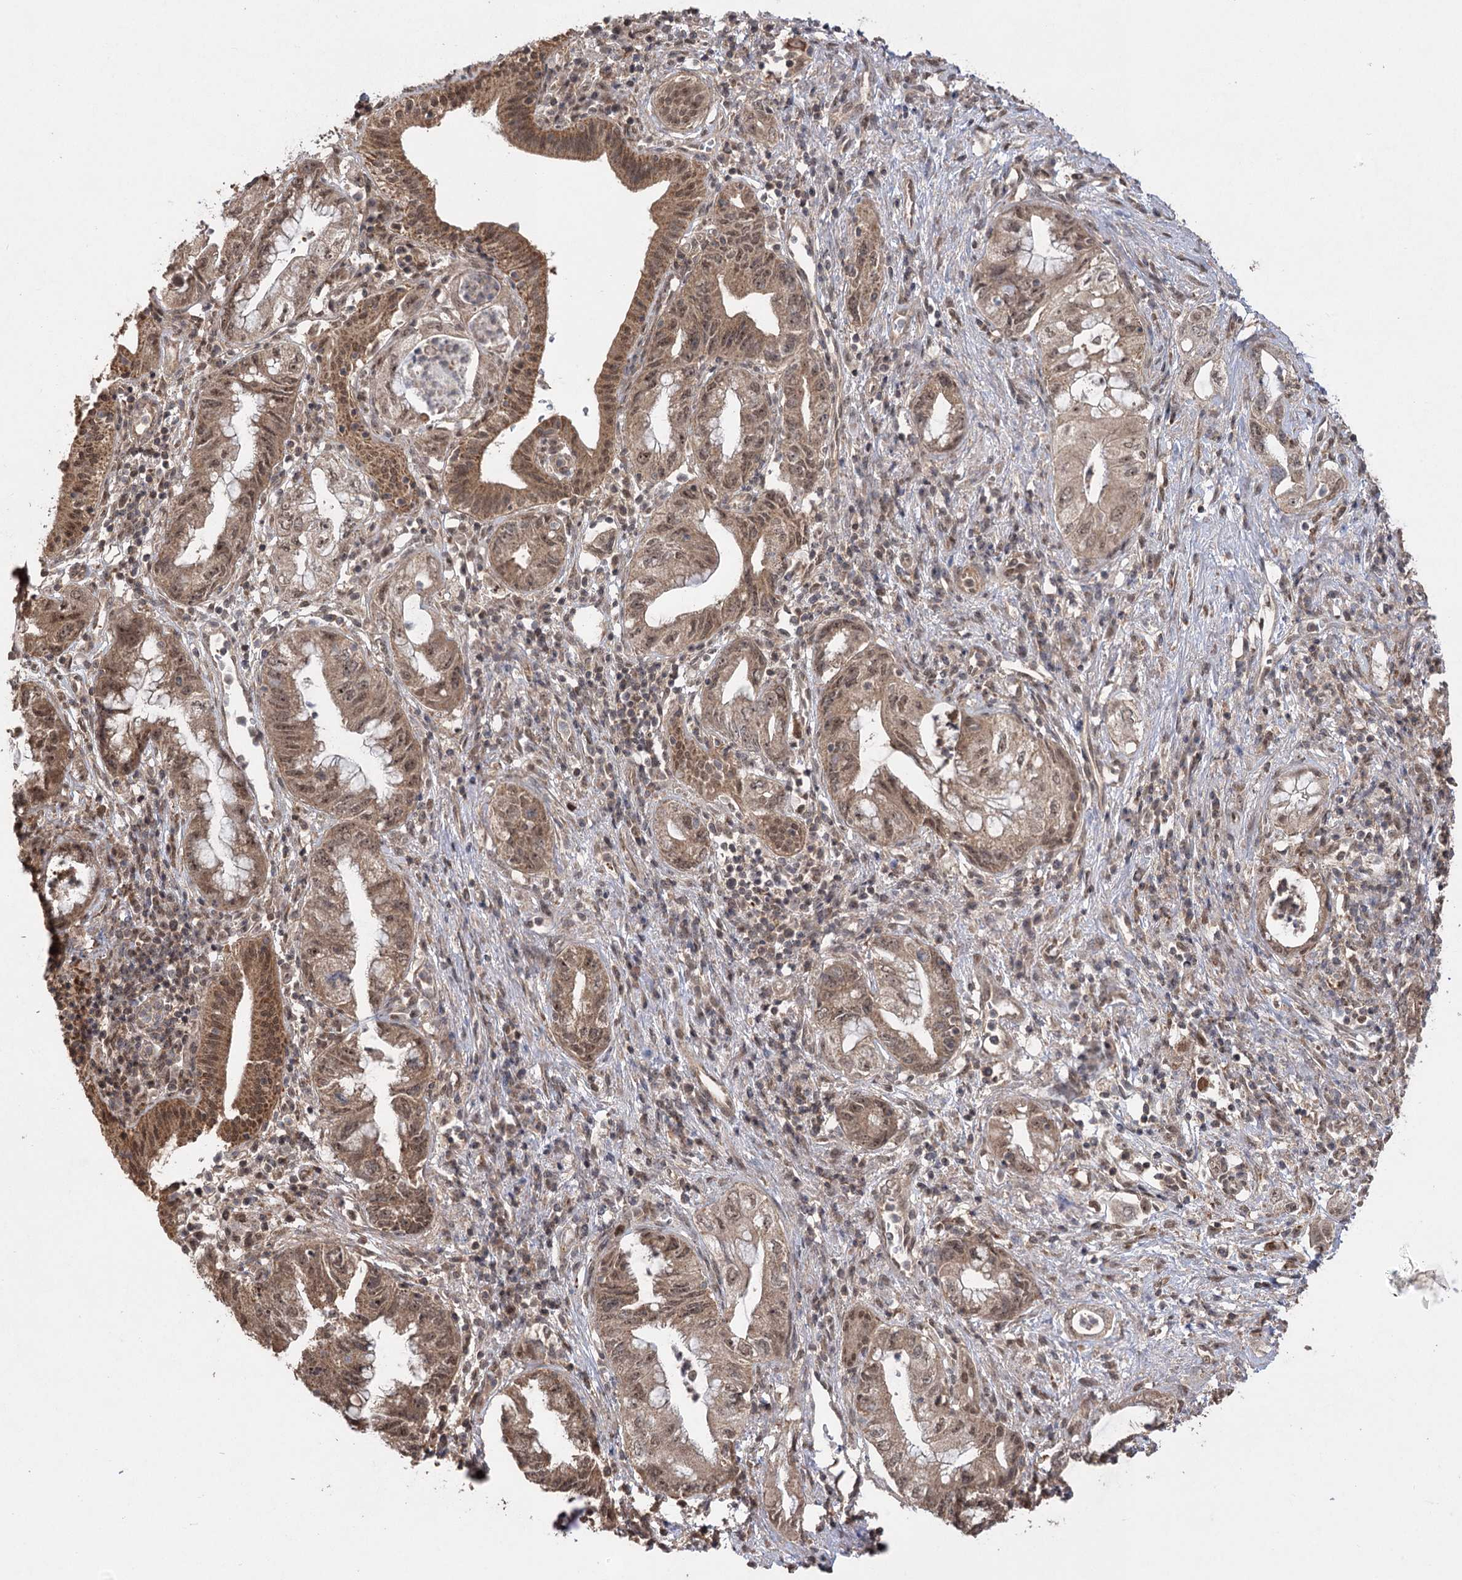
{"staining": {"intensity": "moderate", "quantity": ">75%", "location": "cytoplasmic/membranous,nuclear"}, "tissue": "pancreatic cancer", "cell_type": "Tumor cells", "image_type": "cancer", "snomed": [{"axis": "morphology", "description": "Adenocarcinoma, NOS"}, {"axis": "topography", "description": "Pancreas"}], "caption": "This is an image of immunohistochemistry (IHC) staining of pancreatic cancer (adenocarcinoma), which shows moderate staining in the cytoplasmic/membranous and nuclear of tumor cells.", "gene": "TENM2", "patient": {"sex": "female", "age": 73}}